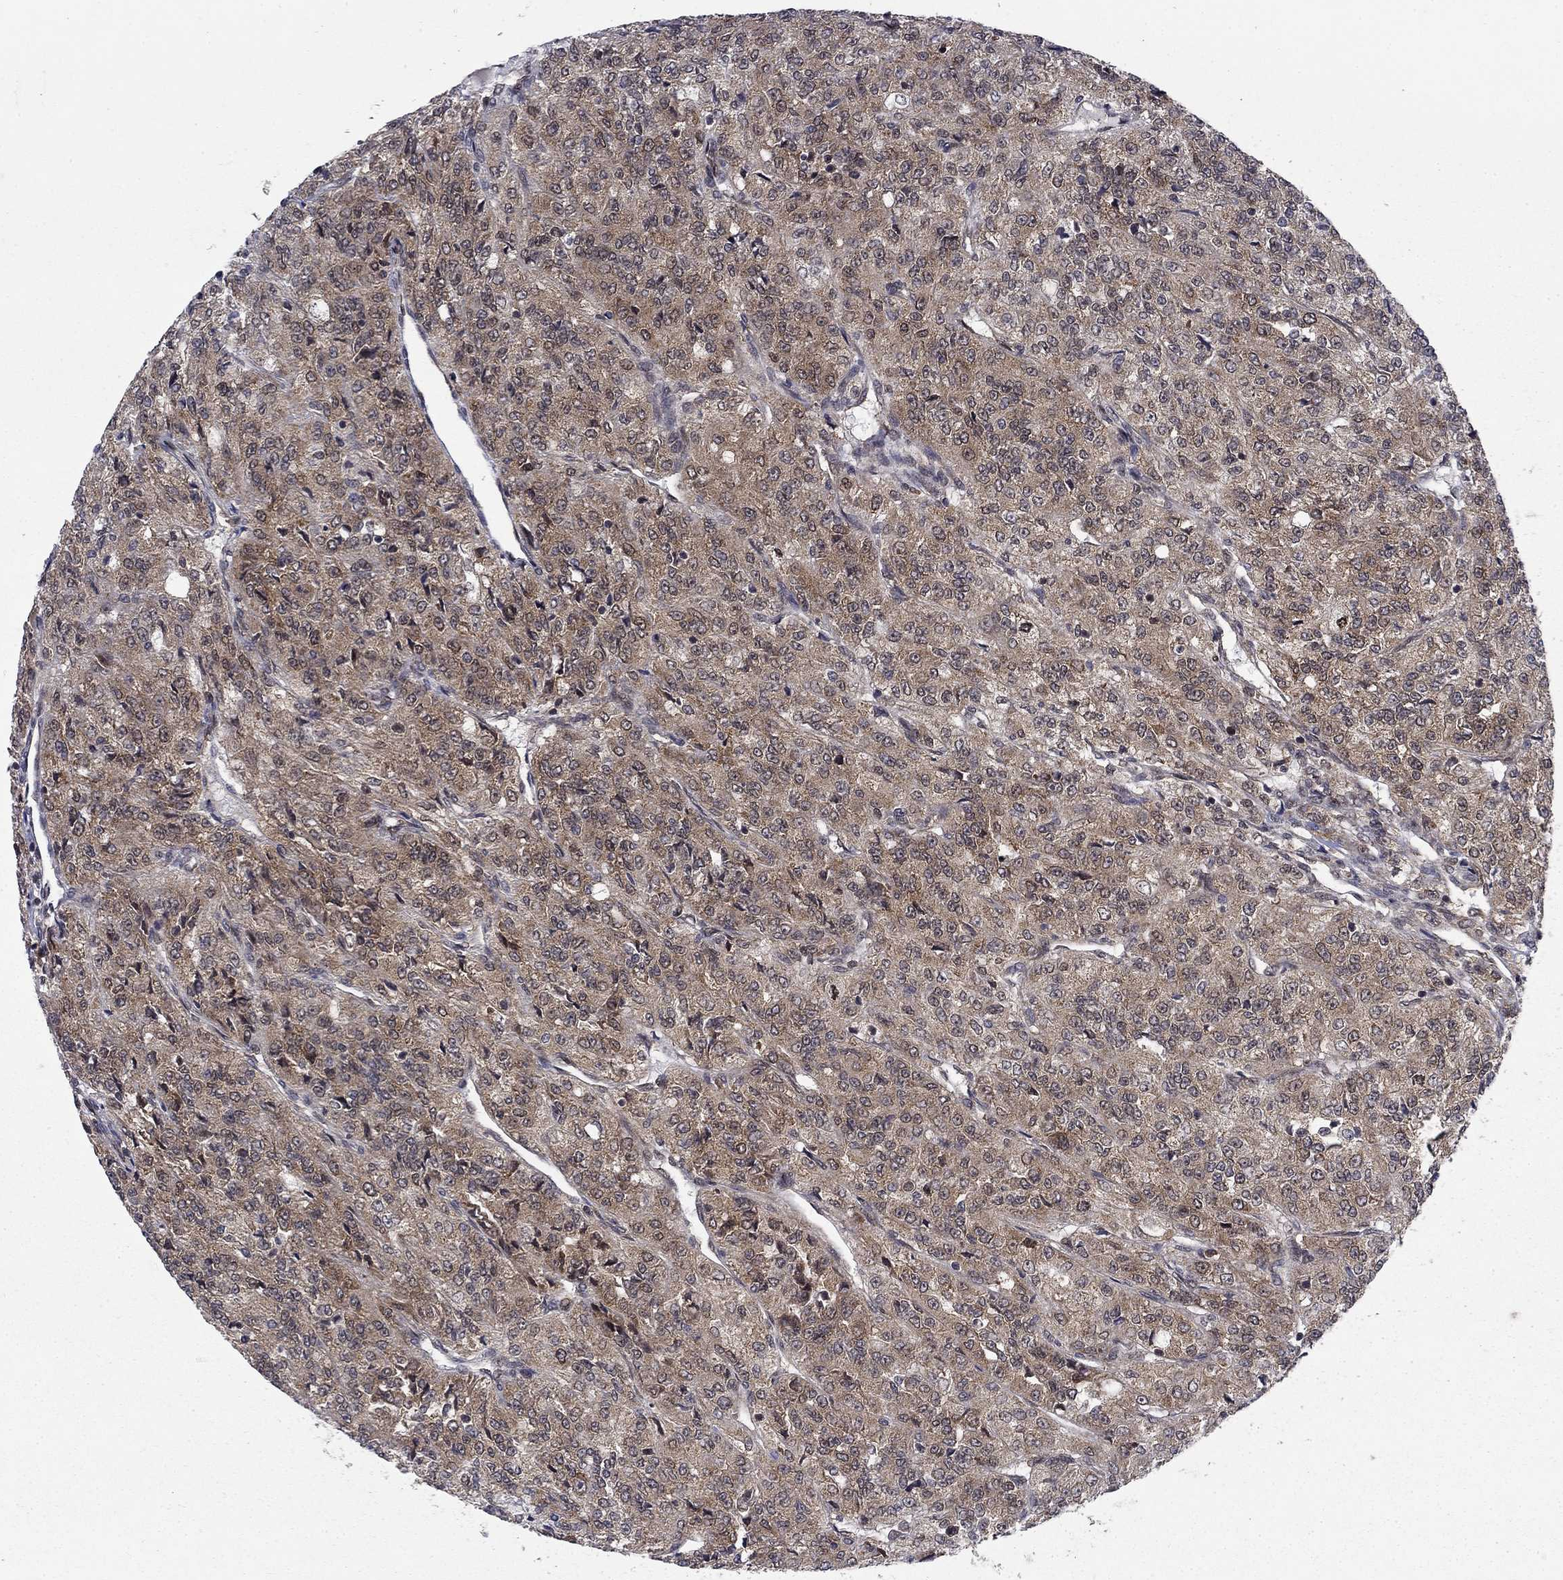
{"staining": {"intensity": "weak", "quantity": ">75%", "location": "cytoplasmic/membranous"}, "tissue": "renal cancer", "cell_type": "Tumor cells", "image_type": "cancer", "snomed": [{"axis": "morphology", "description": "Adenocarcinoma, NOS"}, {"axis": "topography", "description": "Kidney"}], "caption": "Protein expression analysis of adenocarcinoma (renal) demonstrates weak cytoplasmic/membranous staining in about >75% of tumor cells.", "gene": "DNAJA1", "patient": {"sex": "female", "age": 63}}